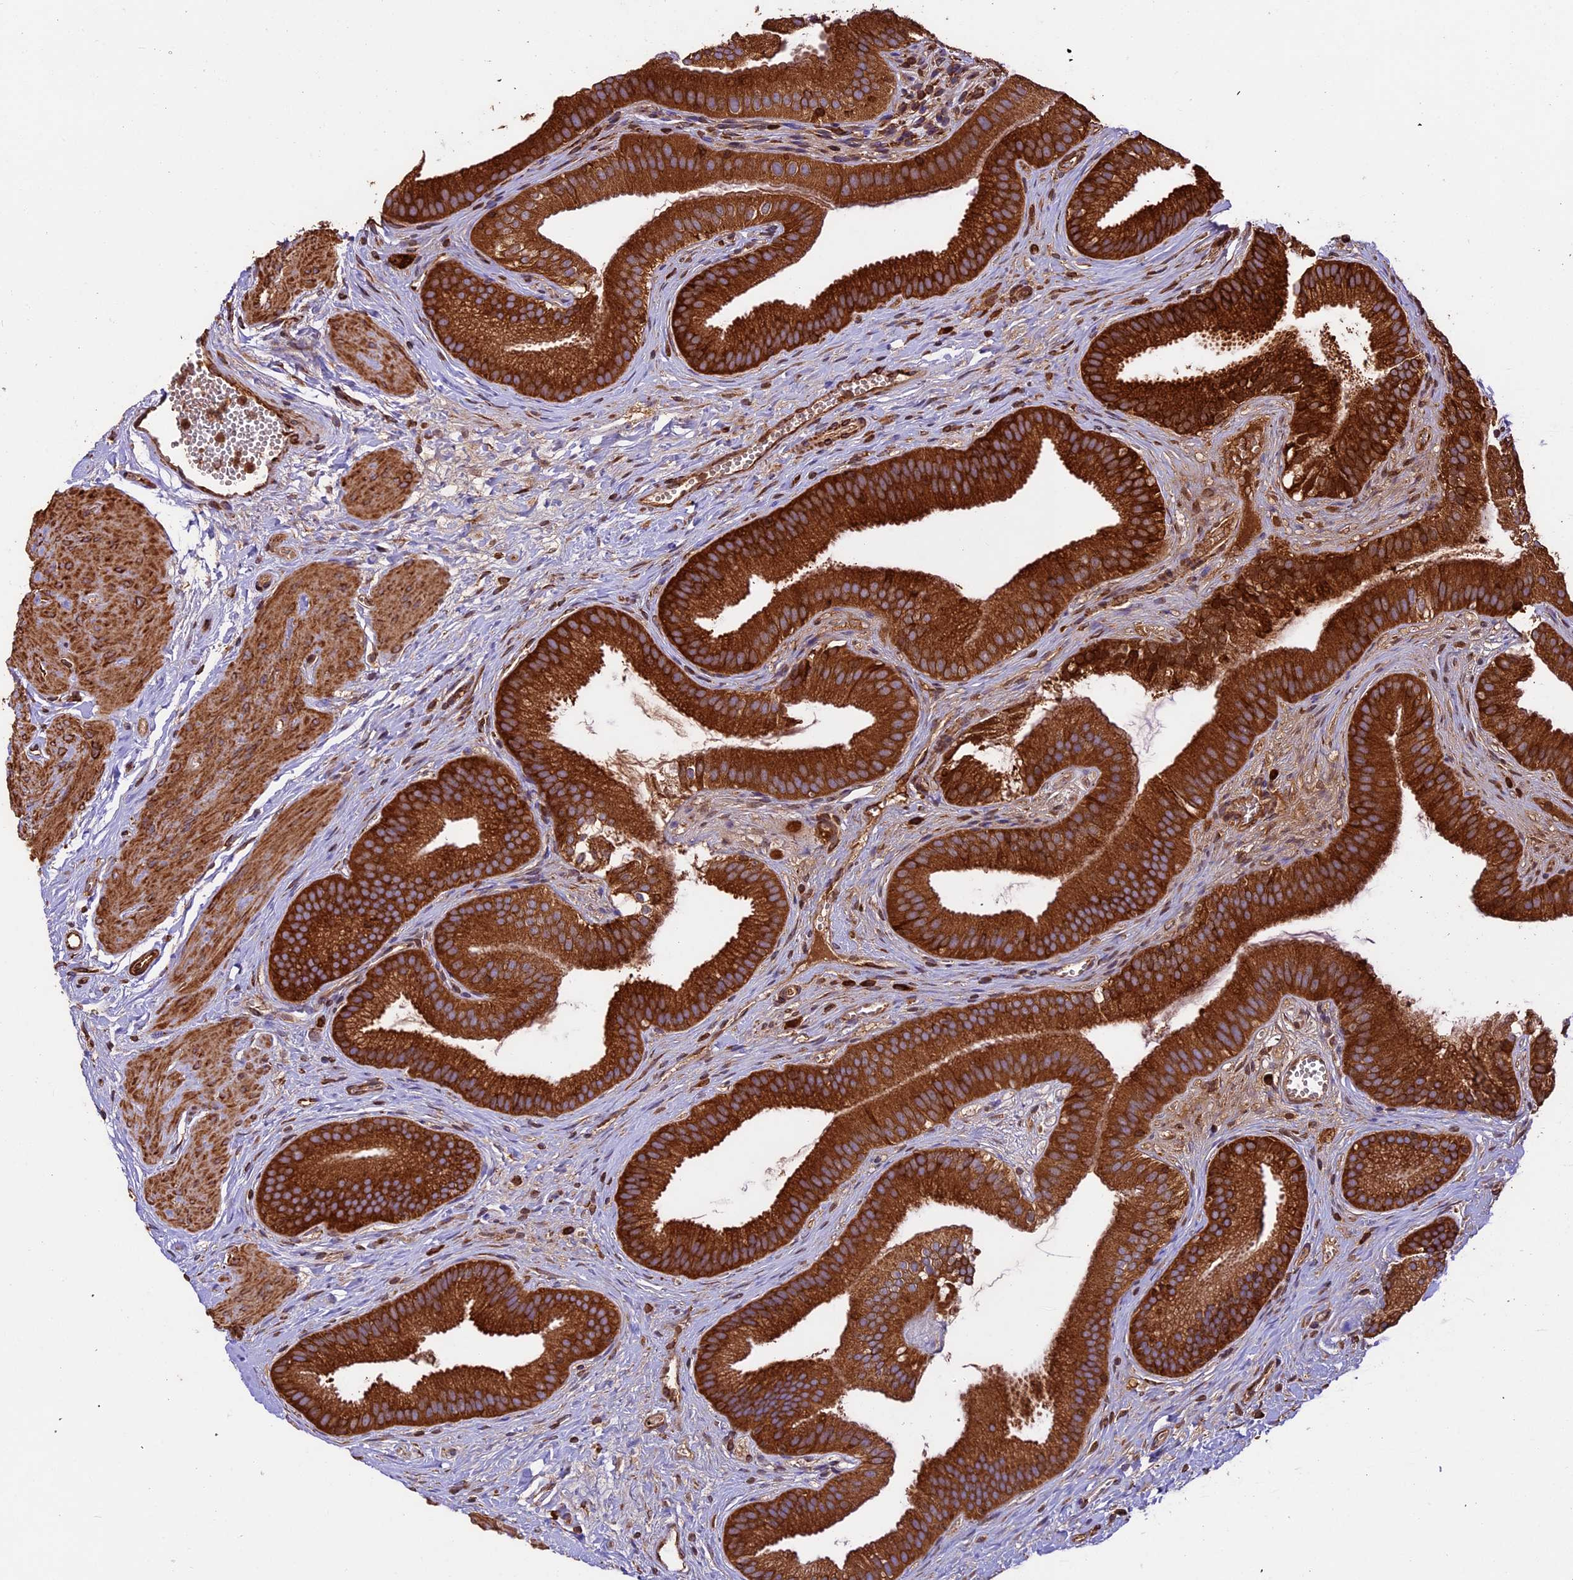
{"staining": {"intensity": "strong", "quantity": ">75%", "location": "cytoplasmic/membranous"}, "tissue": "gallbladder", "cell_type": "Glandular cells", "image_type": "normal", "snomed": [{"axis": "morphology", "description": "Normal tissue, NOS"}, {"axis": "topography", "description": "Gallbladder"}], "caption": "This is an image of IHC staining of normal gallbladder, which shows strong expression in the cytoplasmic/membranous of glandular cells.", "gene": "KARS1", "patient": {"sex": "female", "age": 54}}